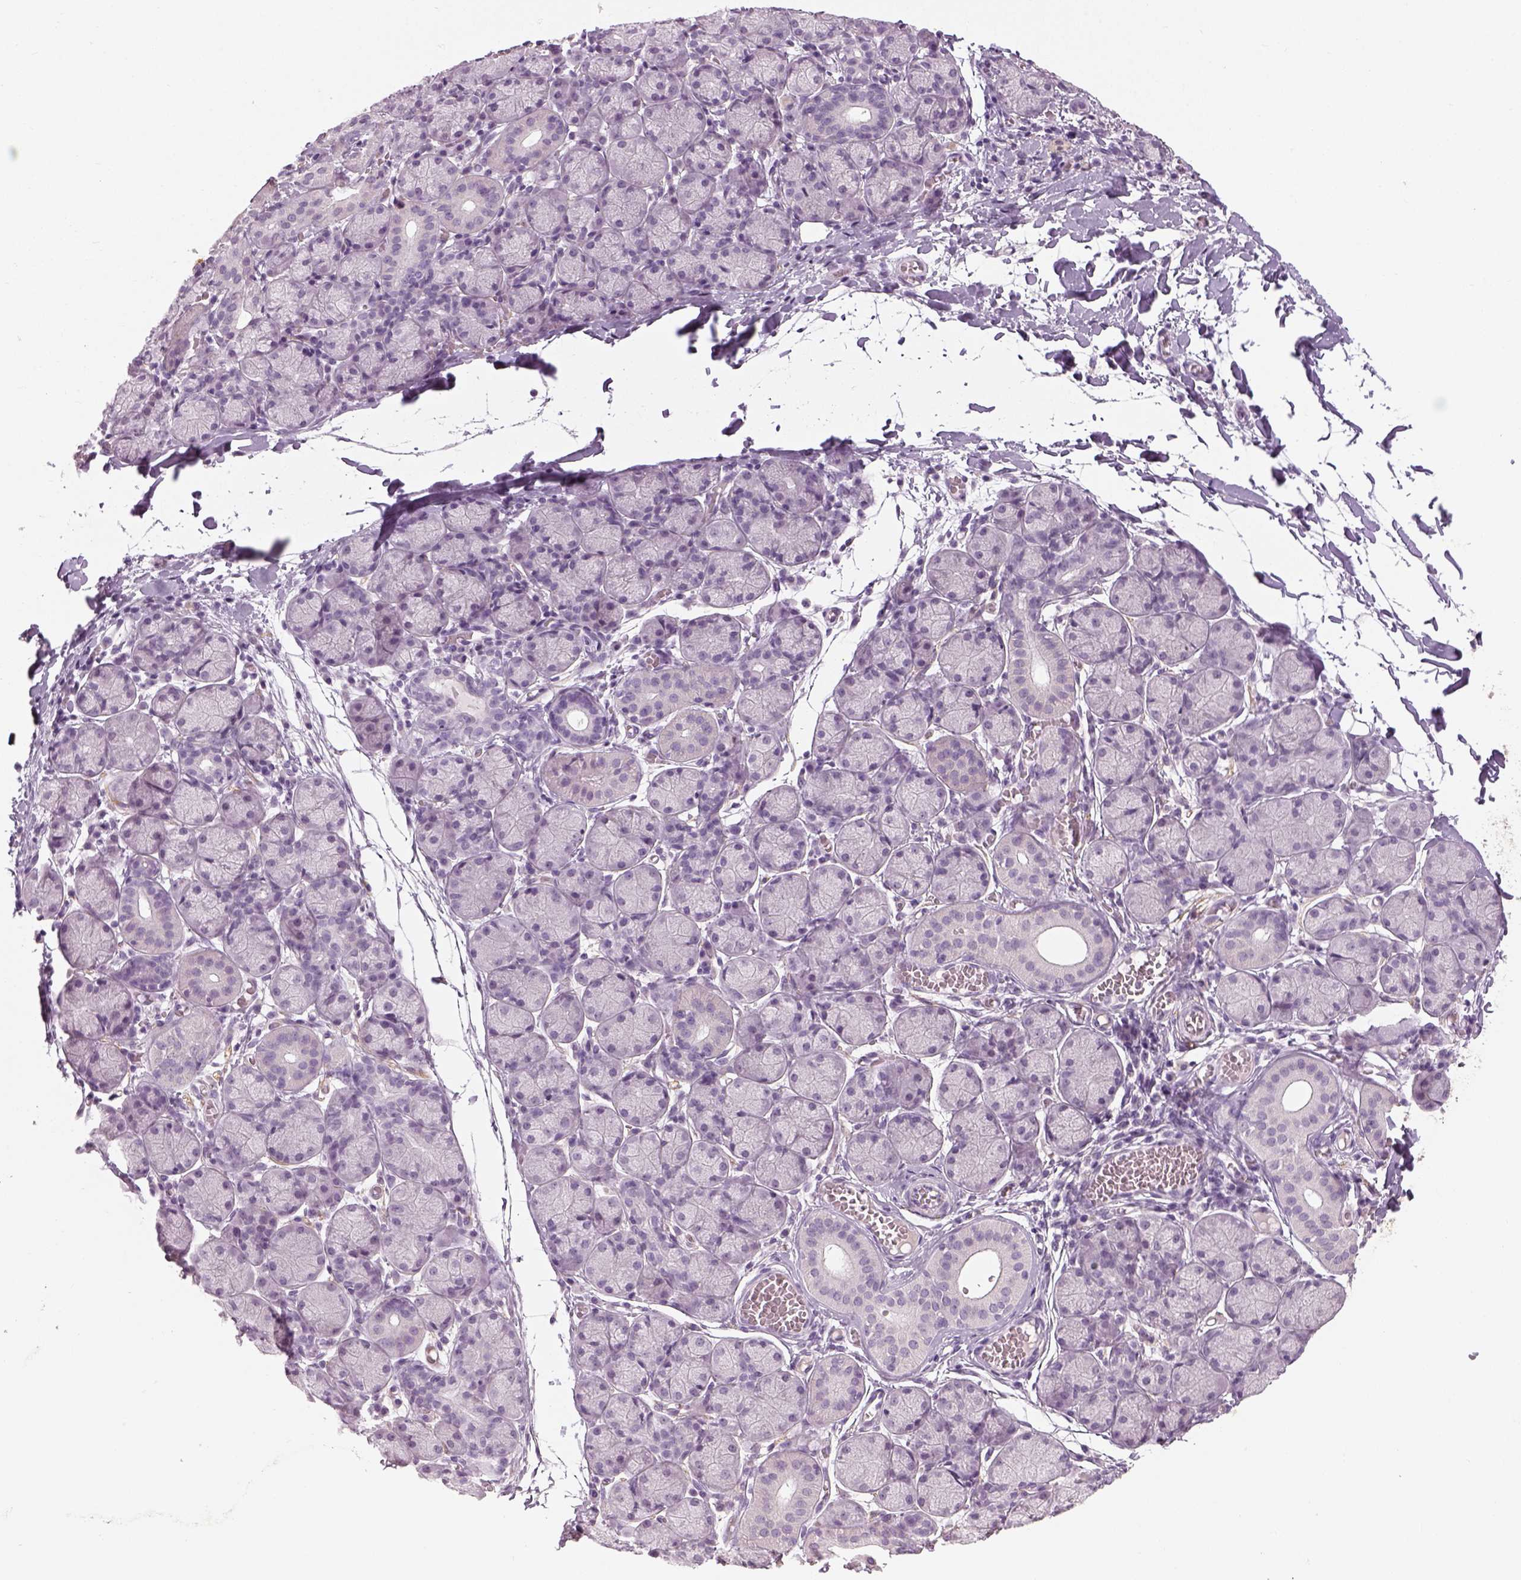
{"staining": {"intensity": "negative", "quantity": "none", "location": "none"}, "tissue": "salivary gland", "cell_type": "Glandular cells", "image_type": "normal", "snomed": [{"axis": "morphology", "description": "Normal tissue, NOS"}, {"axis": "topography", "description": "Salivary gland"}], "caption": "Immunohistochemistry (IHC) of unremarkable human salivary gland demonstrates no positivity in glandular cells.", "gene": "TH", "patient": {"sex": "female", "age": 24}}